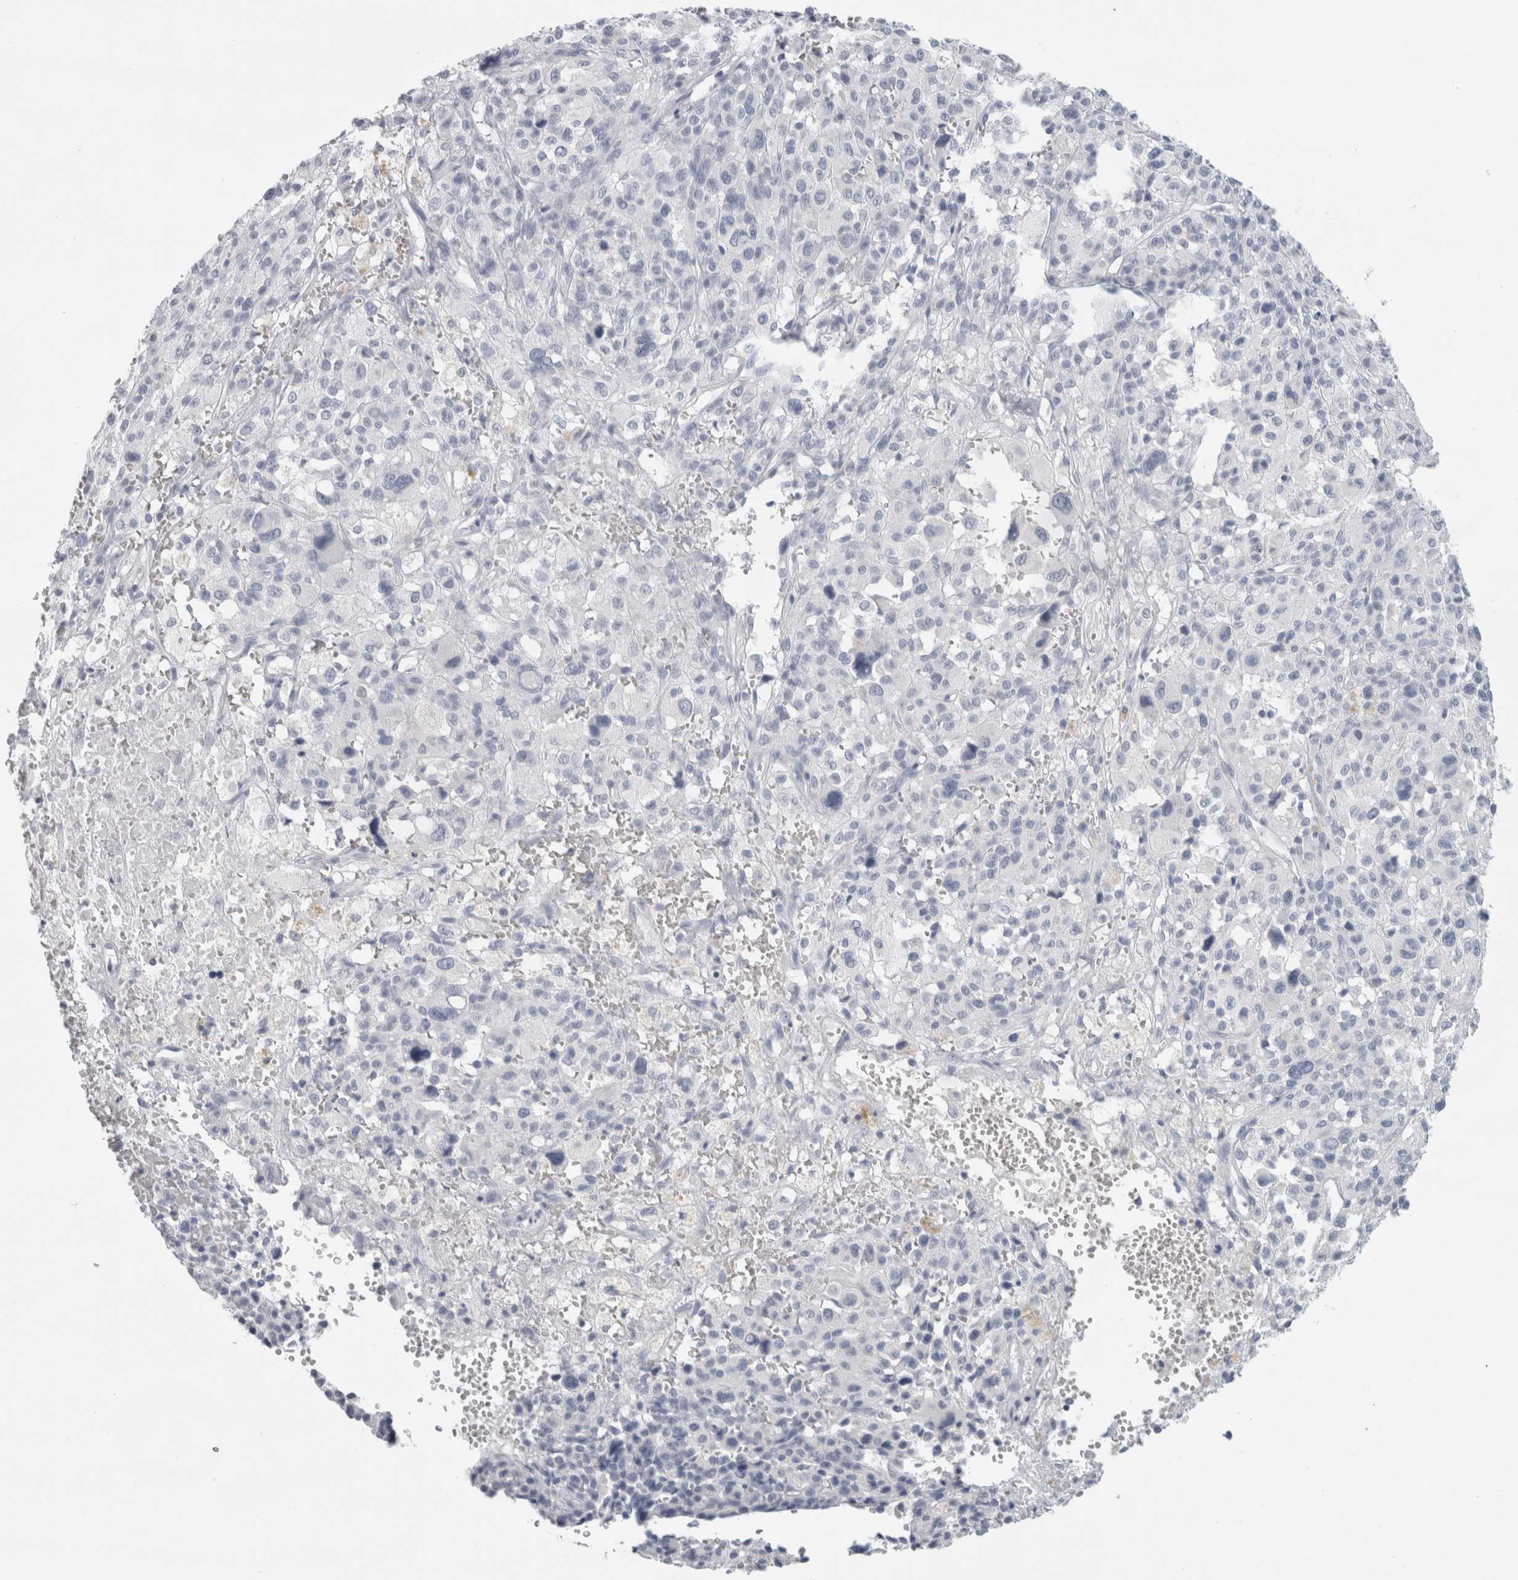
{"staining": {"intensity": "negative", "quantity": "none", "location": "none"}, "tissue": "melanoma", "cell_type": "Tumor cells", "image_type": "cancer", "snomed": [{"axis": "morphology", "description": "Malignant melanoma, Metastatic site"}, {"axis": "topography", "description": "Skin"}], "caption": "This is an immunohistochemistry (IHC) image of malignant melanoma (metastatic site). There is no staining in tumor cells.", "gene": "SLC28A3", "patient": {"sex": "female", "age": 74}}